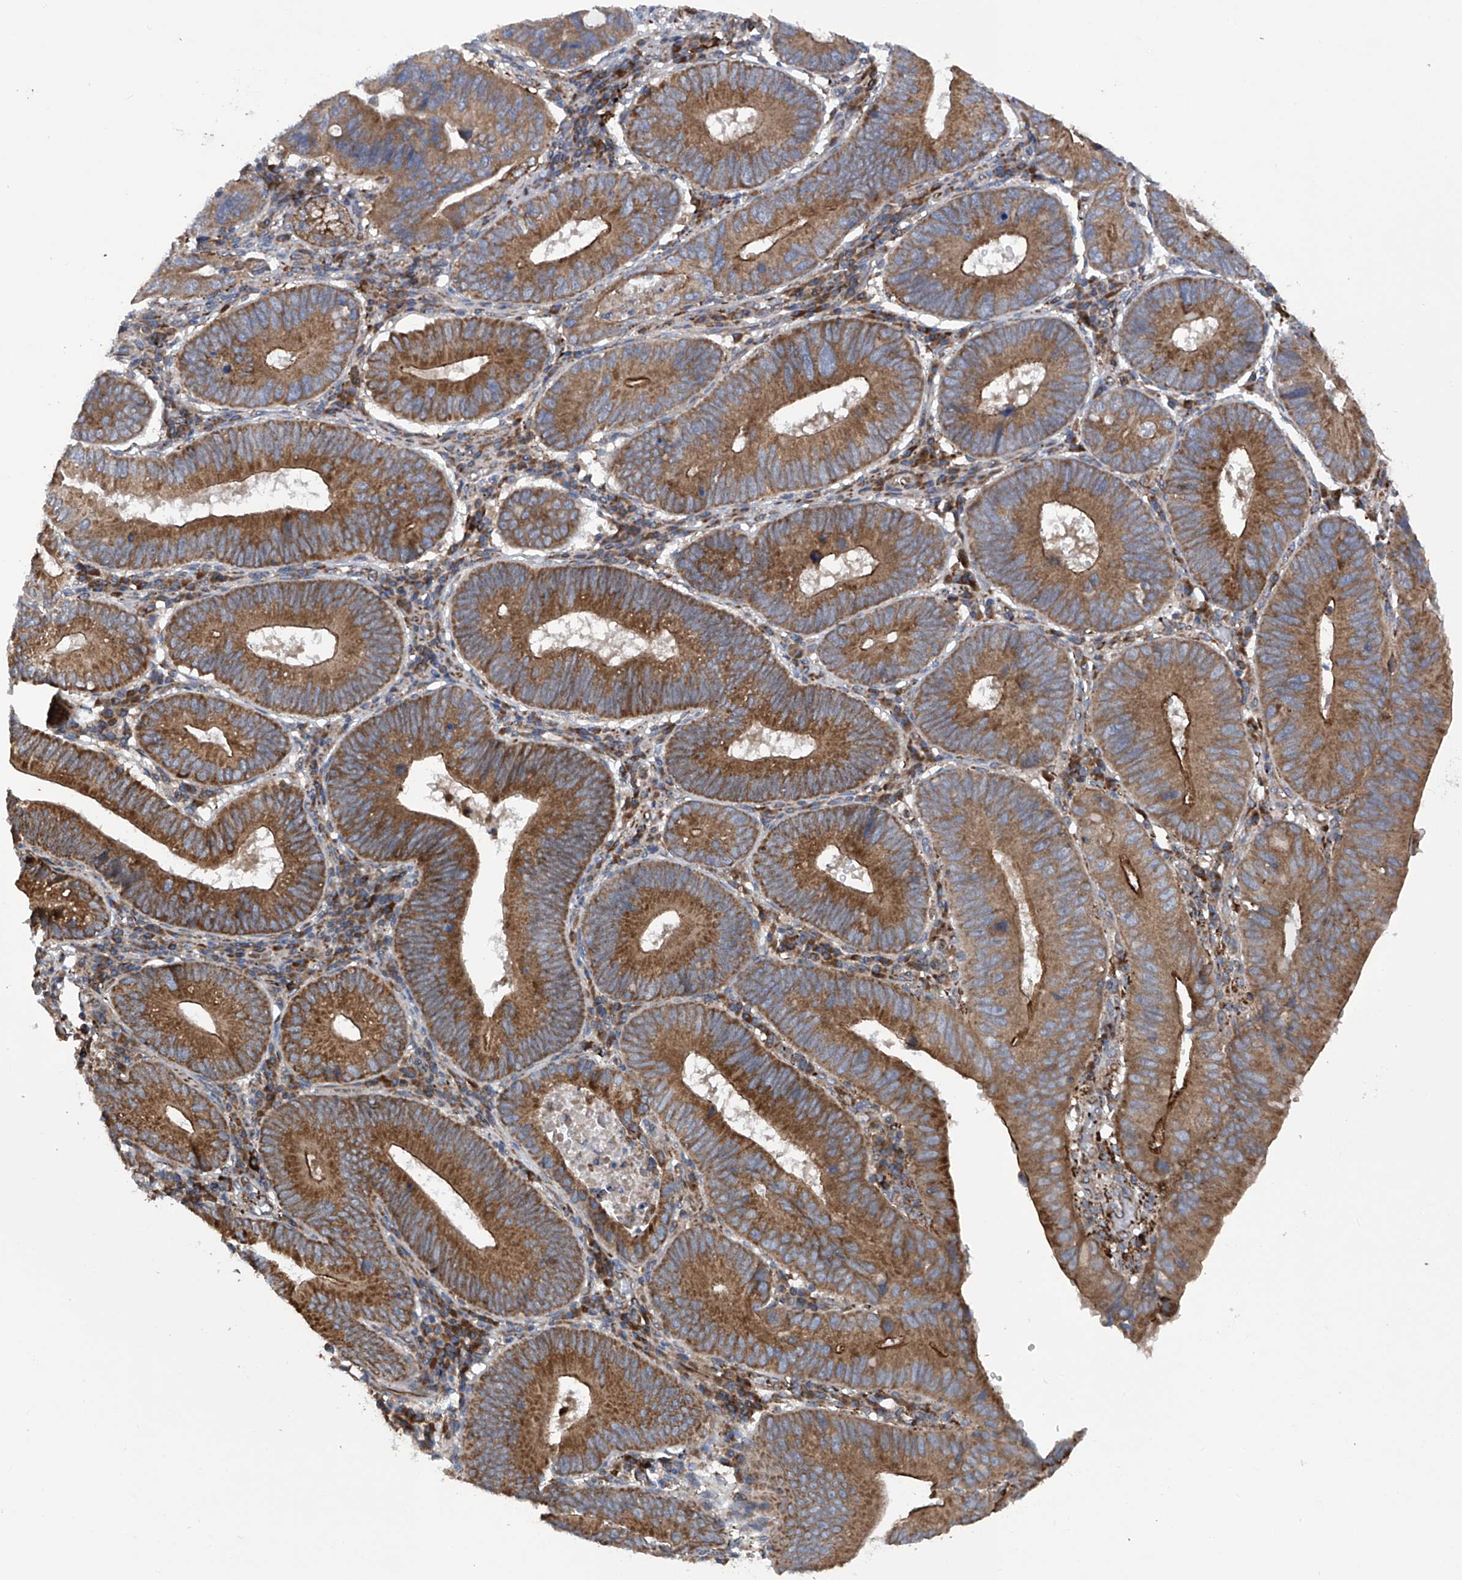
{"staining": {"intensity": "moderate", "quantity": ">75%", "location": "cytoplasmic/membranous"}, "tissue": "stomach cancer", "cell_type": "Tumor cells", "image_type": "cancer", "snomed": [{"axis": "morphology", "description": "Adenocarcinoma, NOS"}, {"axis": "topography", "description": "Stomach"}], "caption": "Stomach cancer stained for a protein (brown) displays moderate cytoplasmic/membranous positive expression in about >75% of tumor cells.", "gene": "ASCC3", "patient": {"sex": "male", "age": 59}}